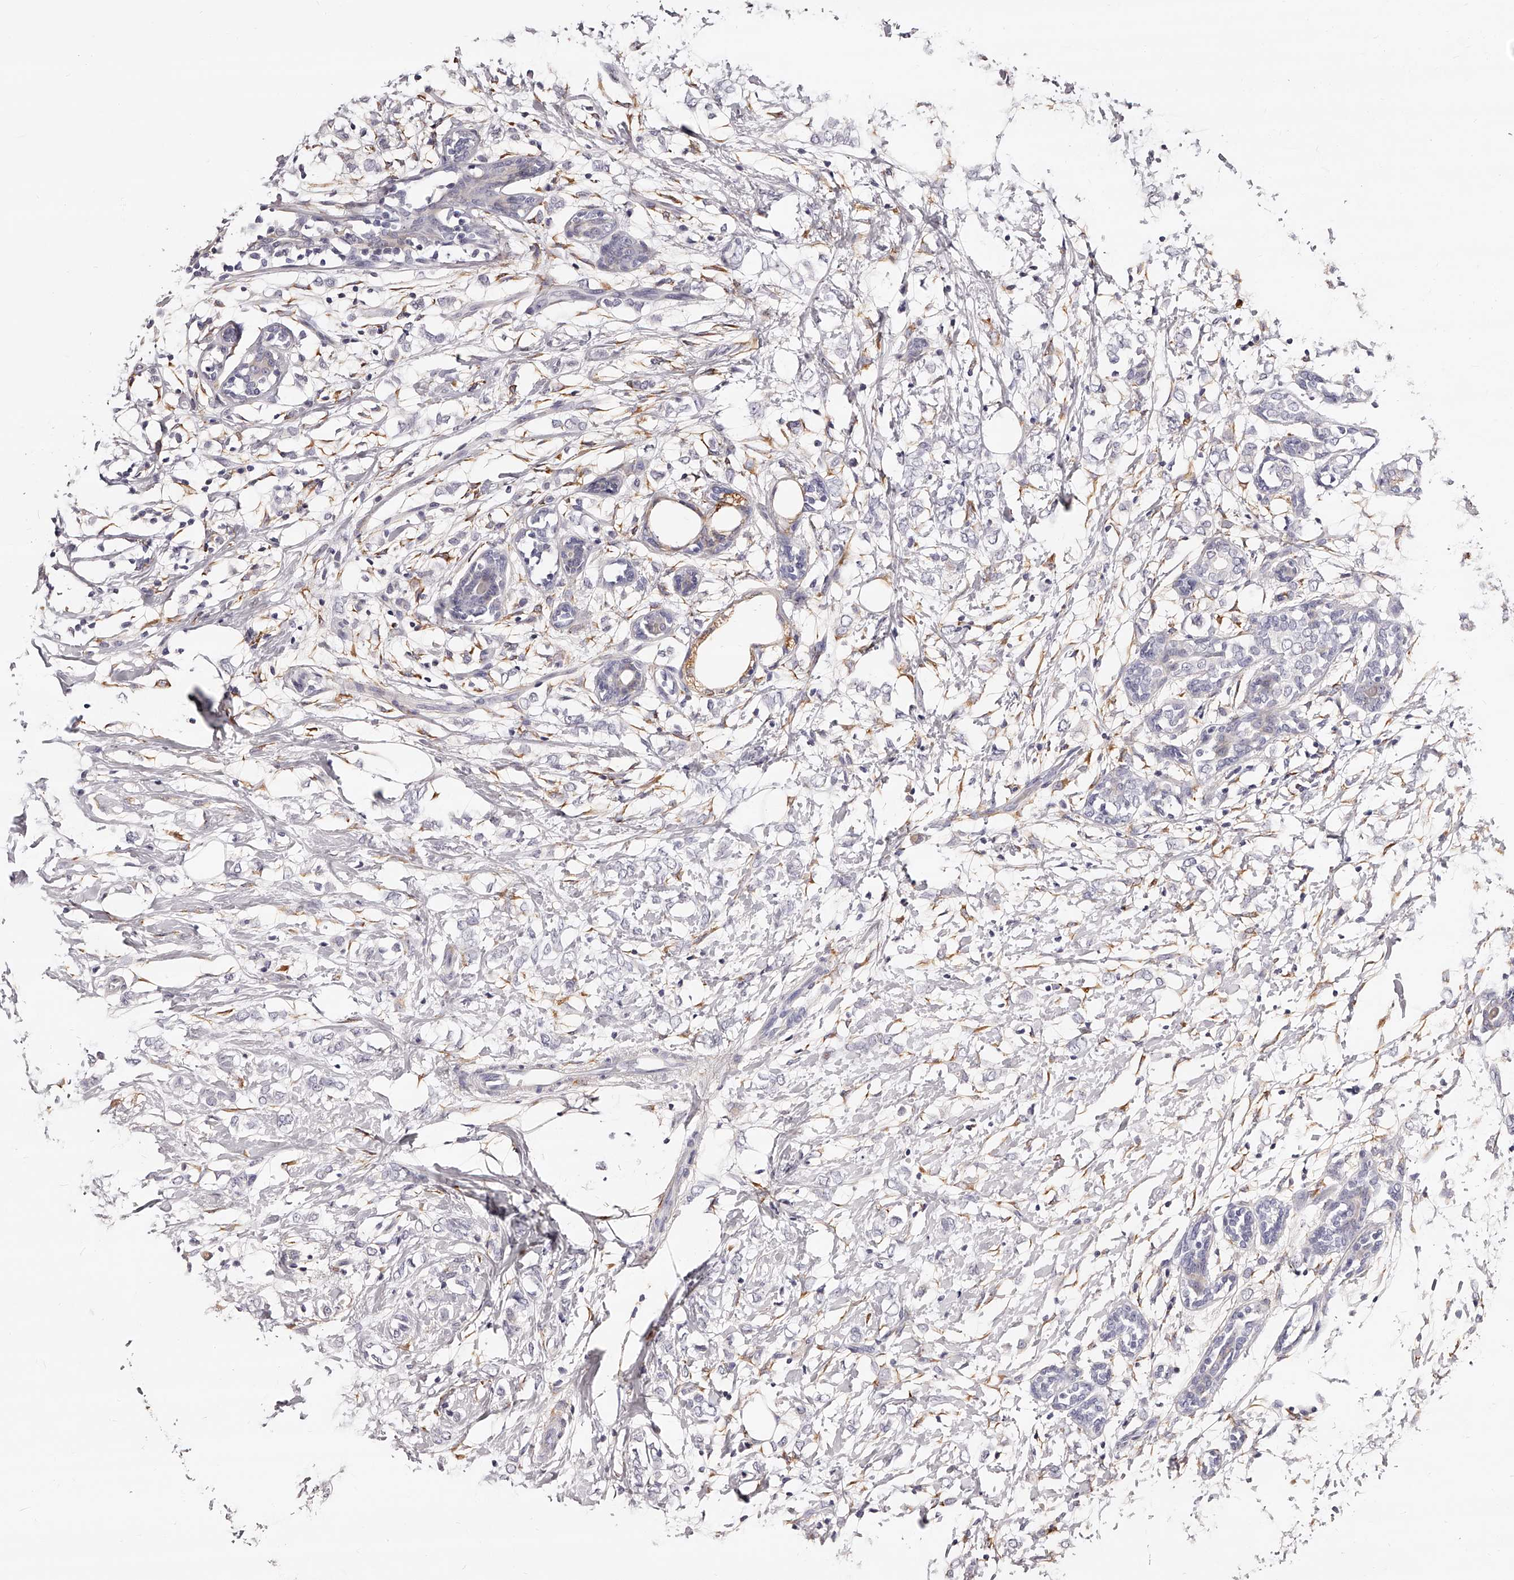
{"staining": {"intensity": "negative", "quantity": "none", "location": "none"}, "tissue": "breast cancer", "cell_type": "Tumor cells", "image_type": "cancer", "snomed": [{"axis": "morphology", "description": "Normal tissue, NOS"}, {"axis": "morphology", "description": "Lobular carcinoma"}, {"axis": "topography", "description": "Breast"}], "caption": "DAB (3,3'-diaminobenzidine) immunohistochemical staining of breast lobular carcinoma demonstrates no significant staining in tumor cells.", "gene": "CD82", "patient": {"sex": "female", "age": 47}}